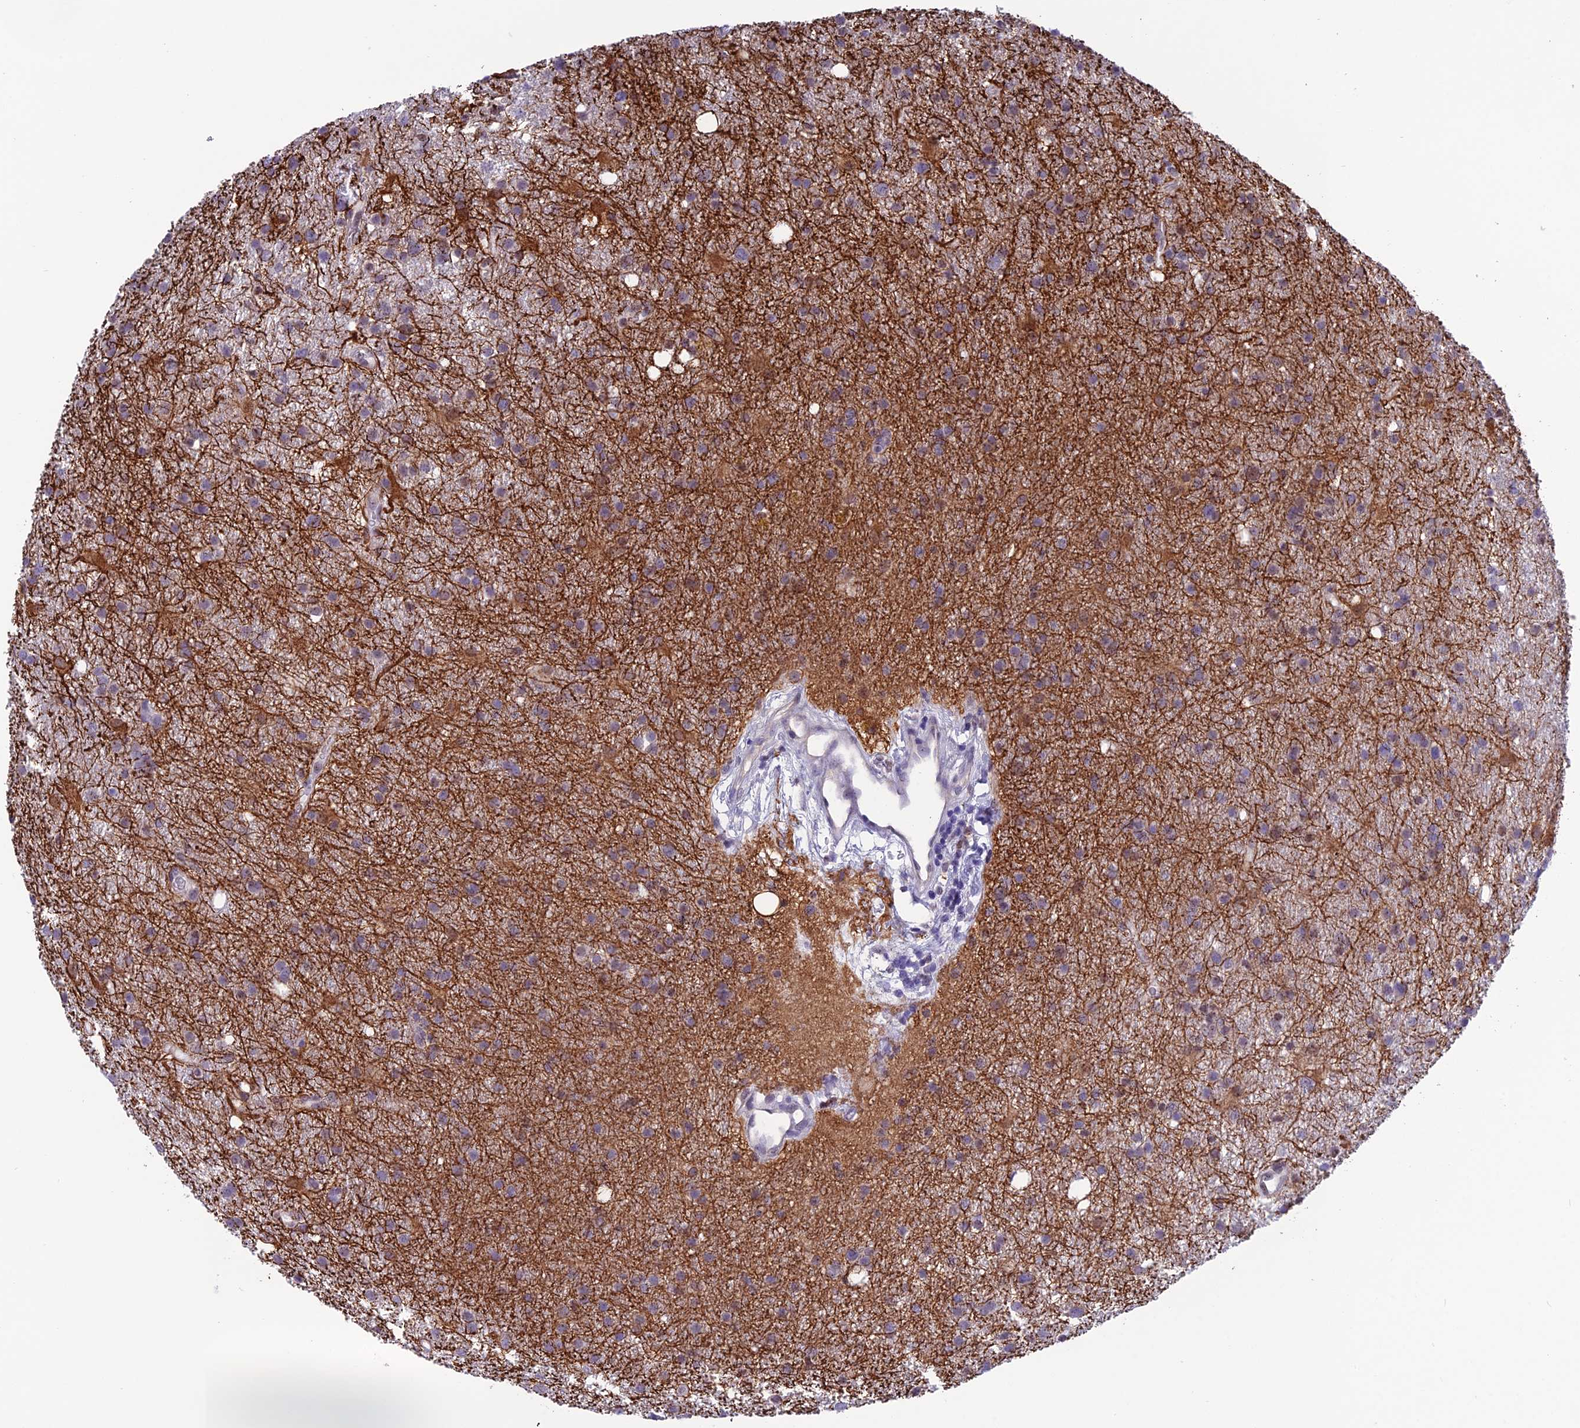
{"staining": {"intensity": "negative", "quantity": "none", "location": "none"}, "tissue": "glioma", "cell_type": "Tumor cells", "image_type": "cancer", "snomed": [{"axis": "morphology", "description": "Glioma, malignant, High grade"}, {"axis": "topography", "description": "Brain"}], "caption": "Tumor cells show no significant expression in glioma. (Stains: DAB (3,3'-diaminobenzidine) immunohistochemistry (IHC) with hematoxylin counter stain, Microscopy: brightfield microscopy at high magnification).", "gene": "MIS12", "patient": {"sex": "male", "age": 77}}